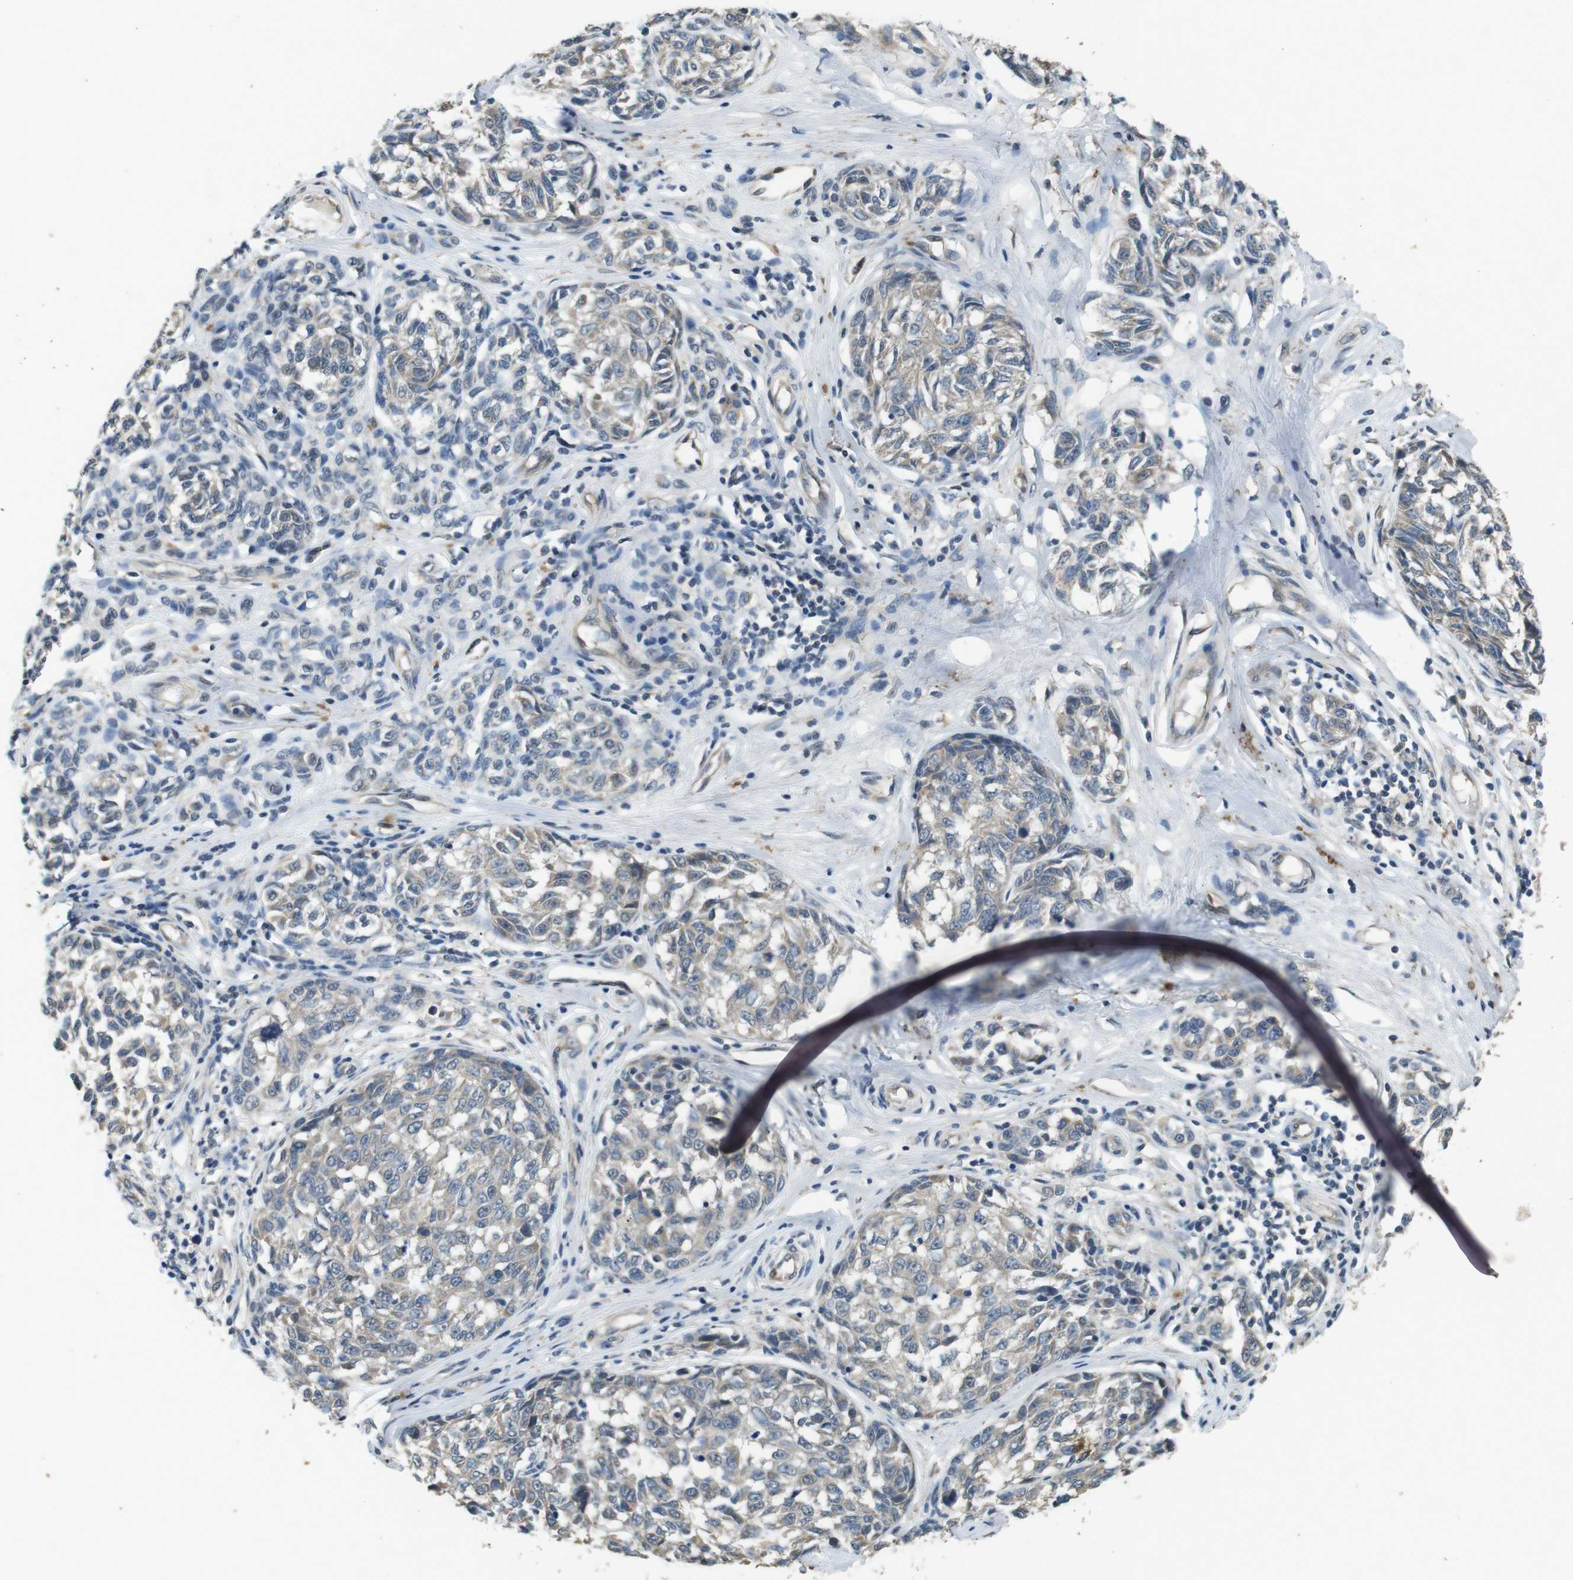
{"staining": {"intensity": "weak", "quantity": "25%-75%", "location": "cytoplasmic/membranous"}, "tissue": "melanoma", "cell_type": "Tumor cells", "image_type": "cancer", "snomed": [{"axis": "morphology", "description": "Malignant melanoma, NOS"}, {"axis": "topography", "description": "Skin"}], "caption": "DAB immunohistochemical staining of malignant melanoma reveals weak cytoplasmic/membranous protein positivity in about 25%-75% of tumor cells.", "gene": "CLDN7", "patient": {"sex": "female", "age": 64}}